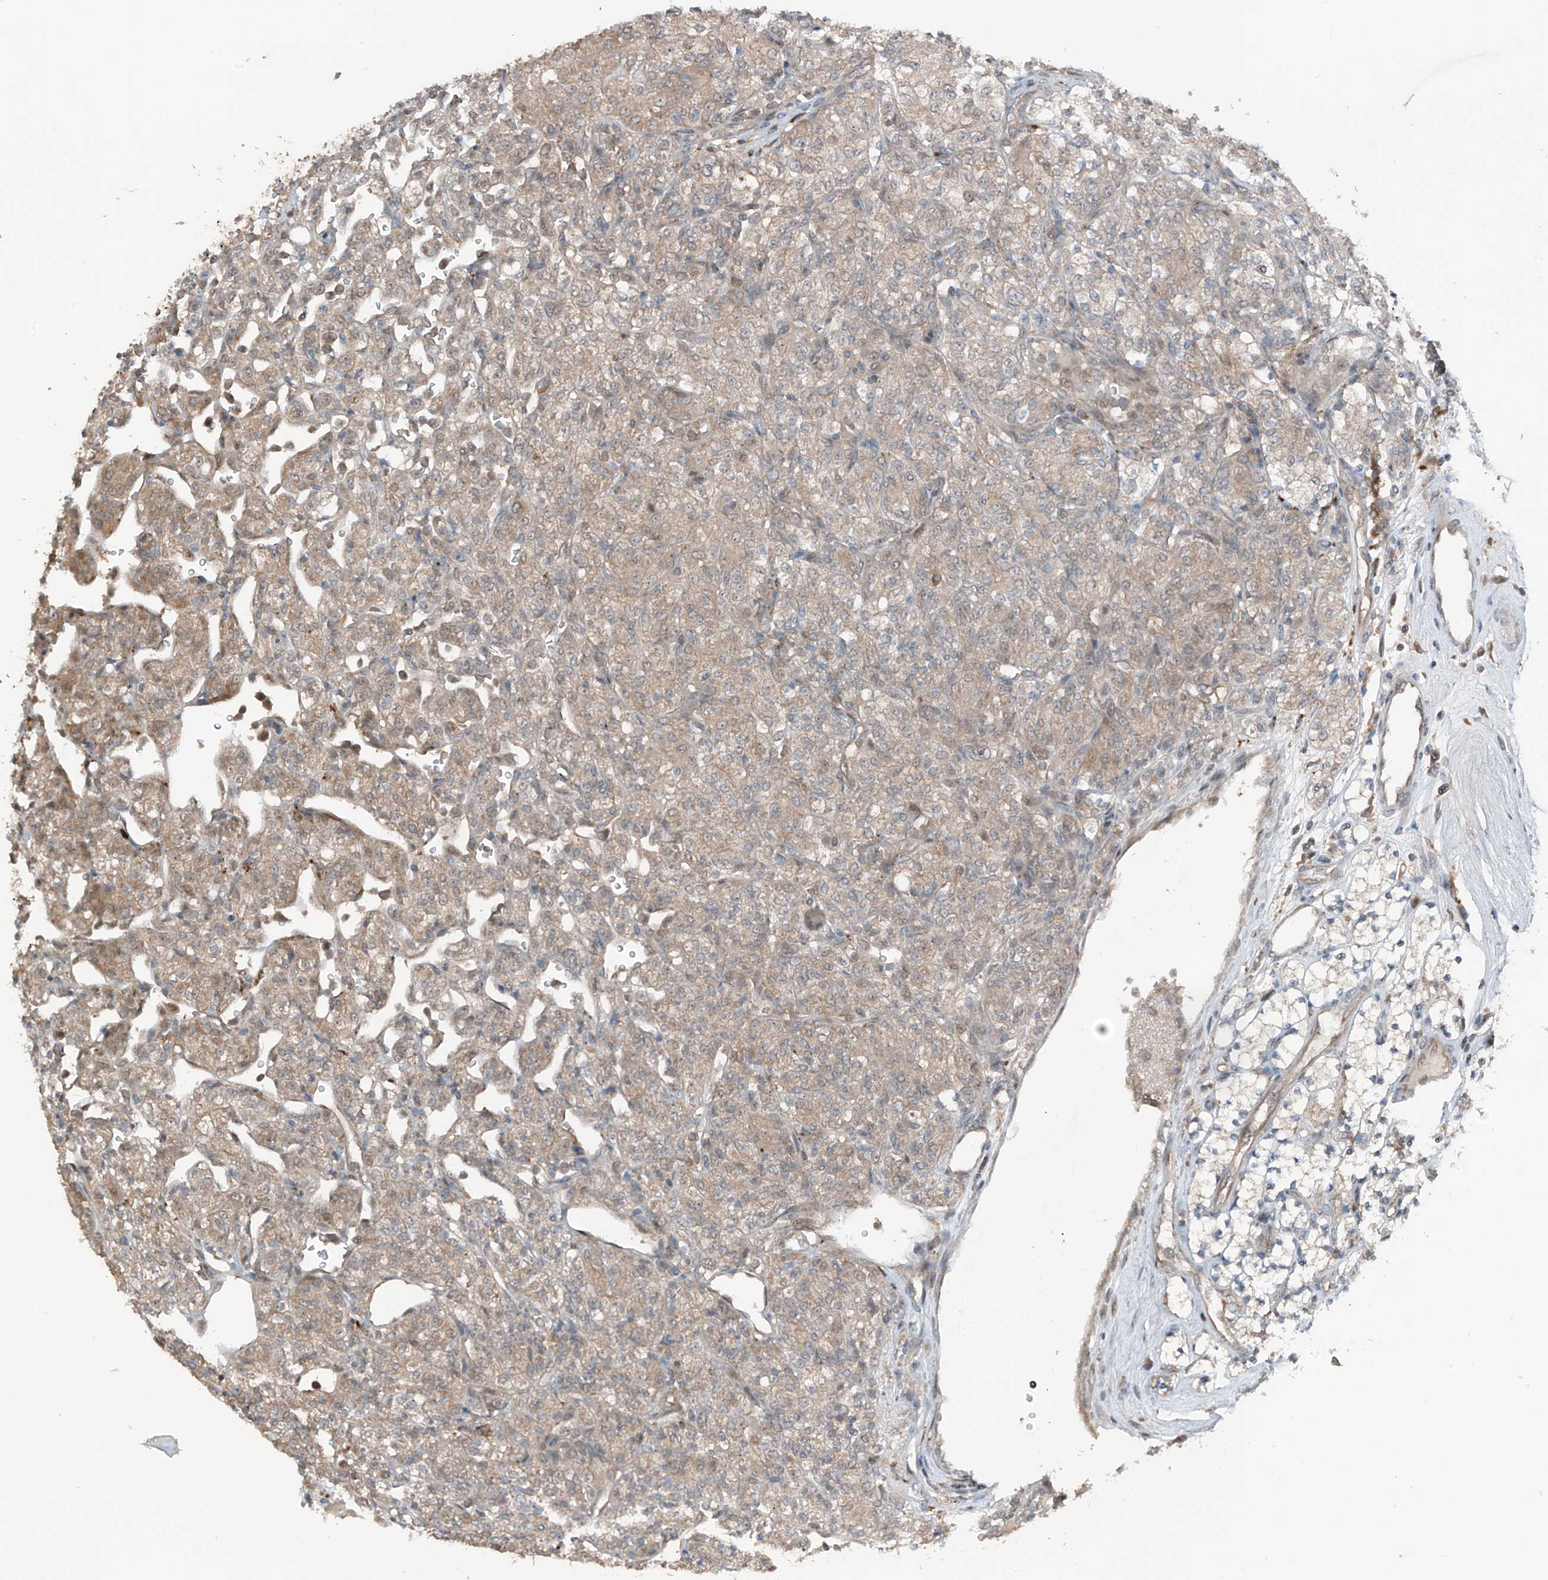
{"staining": {"intensity": "weak", "quantity": ">75%", "location": "cytoplasmic/membranous"}, "tissue": "renal cancer", "cell_type": "Tumor cells", "image_type": "cancer", "snomed": [{"axis": "morphology", "description": "Adenocarcinoma, NOS"}, {"axis": "topography", "description": "Kidney"}], "caption": "Protein staining shows weak cytoplasmic/membranous expression in approximately >75% of tumor cells in renal adenocarcinoma.", "gene": "TXNDC9", "patient": {"sex": "male", "age": 77}}